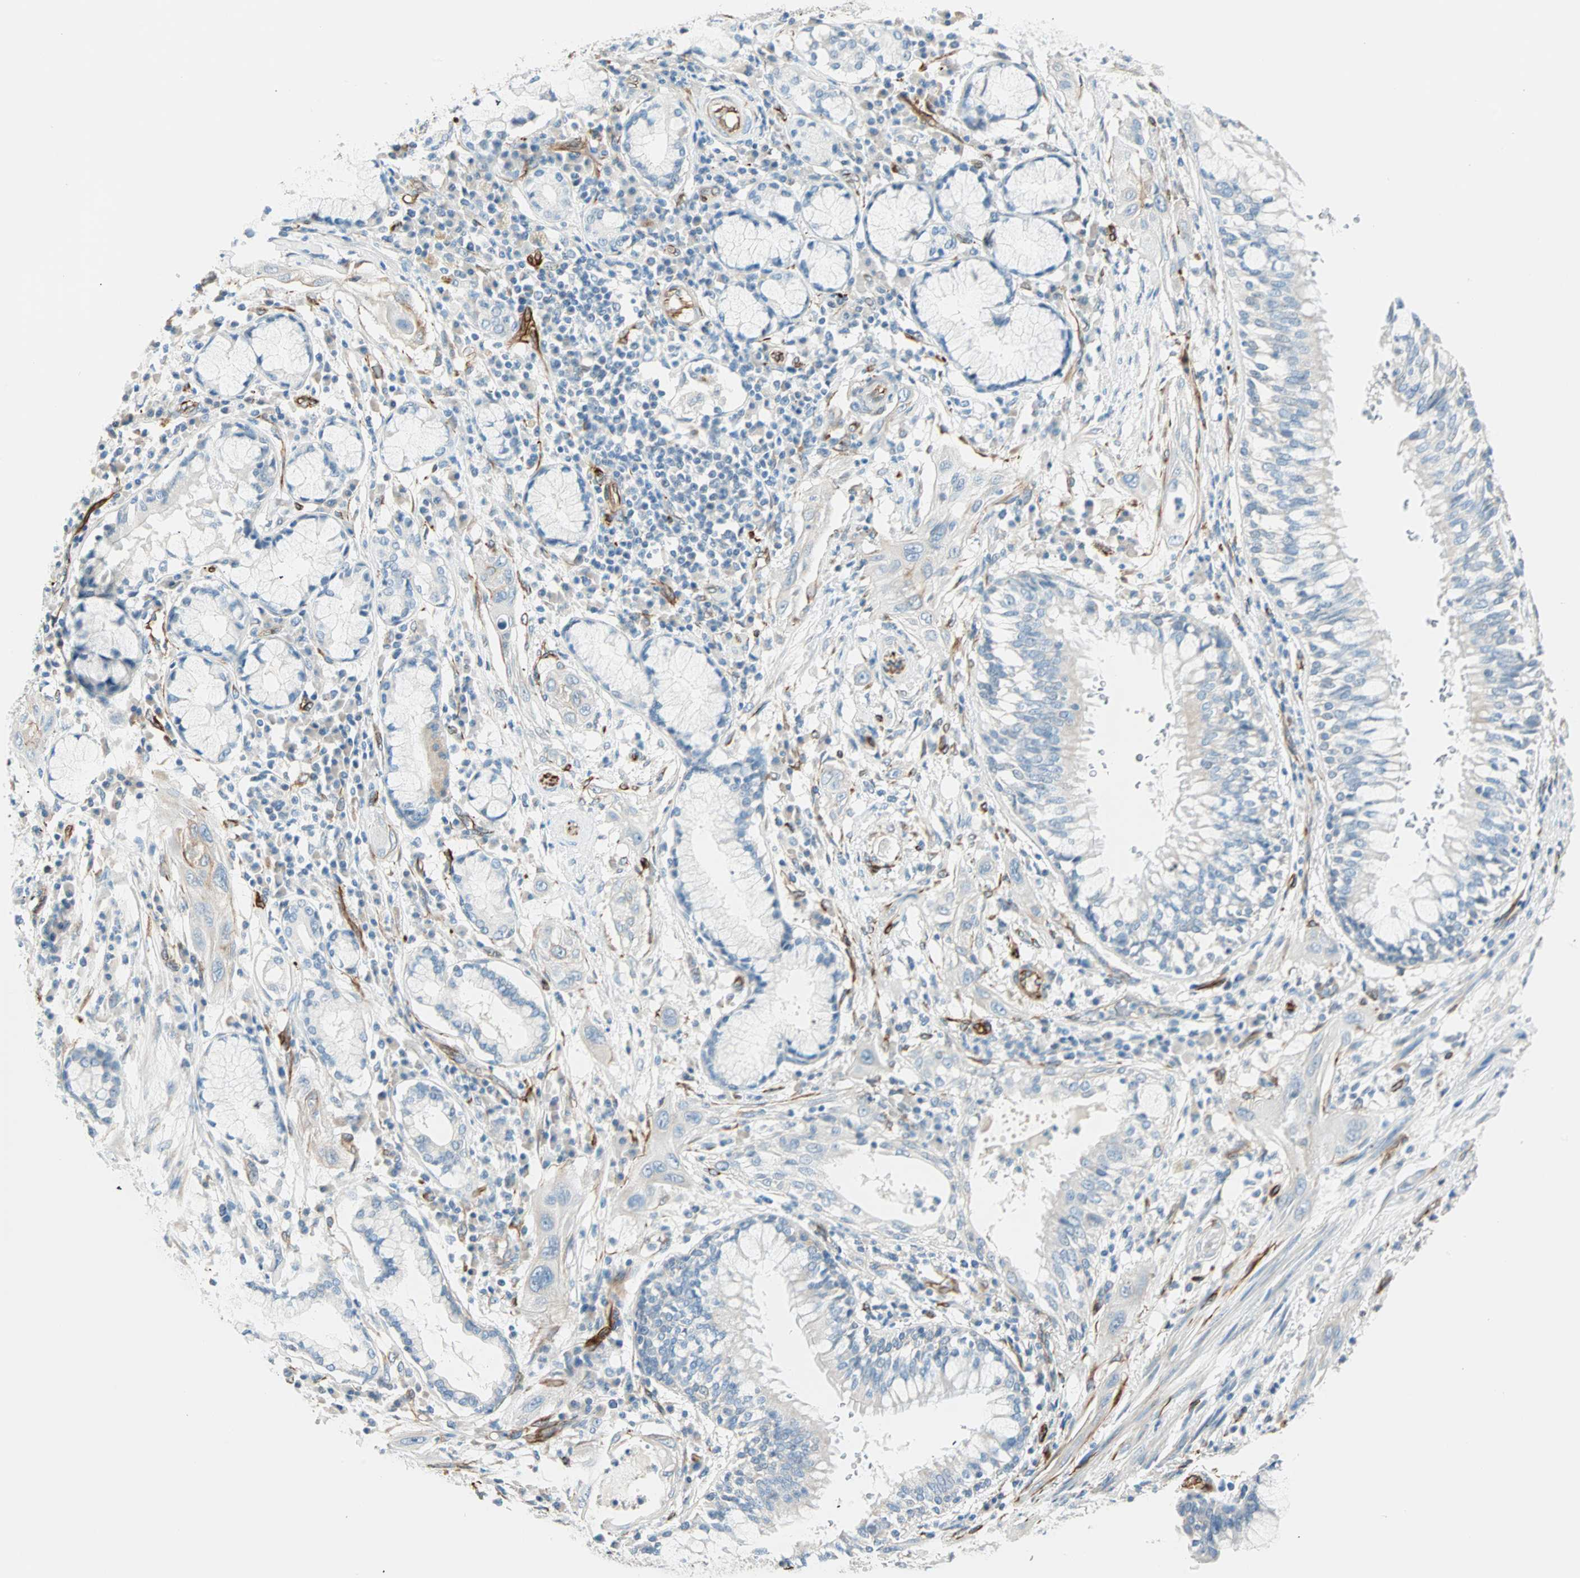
{"staining": {"intensity": "negative", "quantity": "none", "location": "none"}, "tissue": "lung cancer", "cell_type": "Tumor cells", "image_type": "cancer", "snomed": [{"axis": "morphology", "description": "Squamous cell carcinoma, NOS"}, {"axis": "topography", "description": "Lung"}], "caption": "The histopathology image exhibits no staining of tumor cells in lung squamous cell carcinoma.", "gene": "NES", "patient": {"sex": "female", "age": 47}}